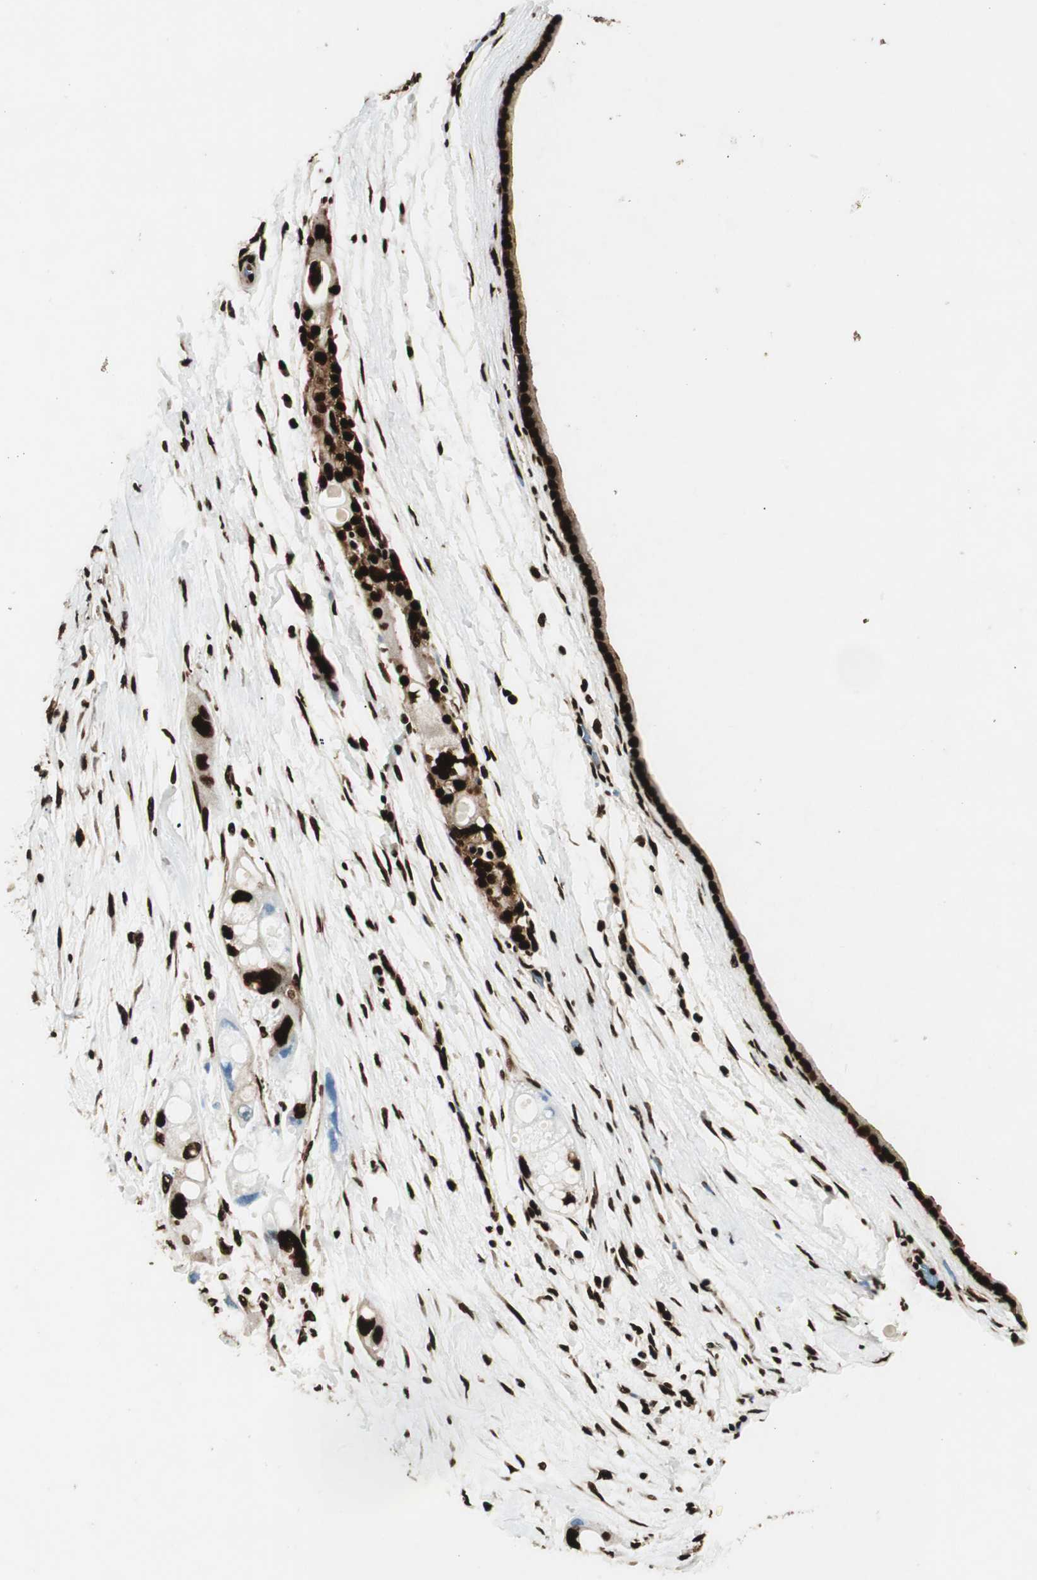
{"staining": {"intensity": "strong", "quantity": ">75%", "location": "nuclear"}, "tissue": "pancreatic cancer", "cell_type": "Tumor cells", "image_type": "cancer", "snomed": [{"axis": "morphology", "description": "Adenocarcinoma, NOS"}, {"axis": "topography", "description": "Pancreas"}], "caption": "Pancreatic cancer (adenocarcinoma) stained for a protein reveals strong nuclear positivity in tumor cells.", "gene": "EWSR1", "patient": {"sex": "female", "age": 77}}